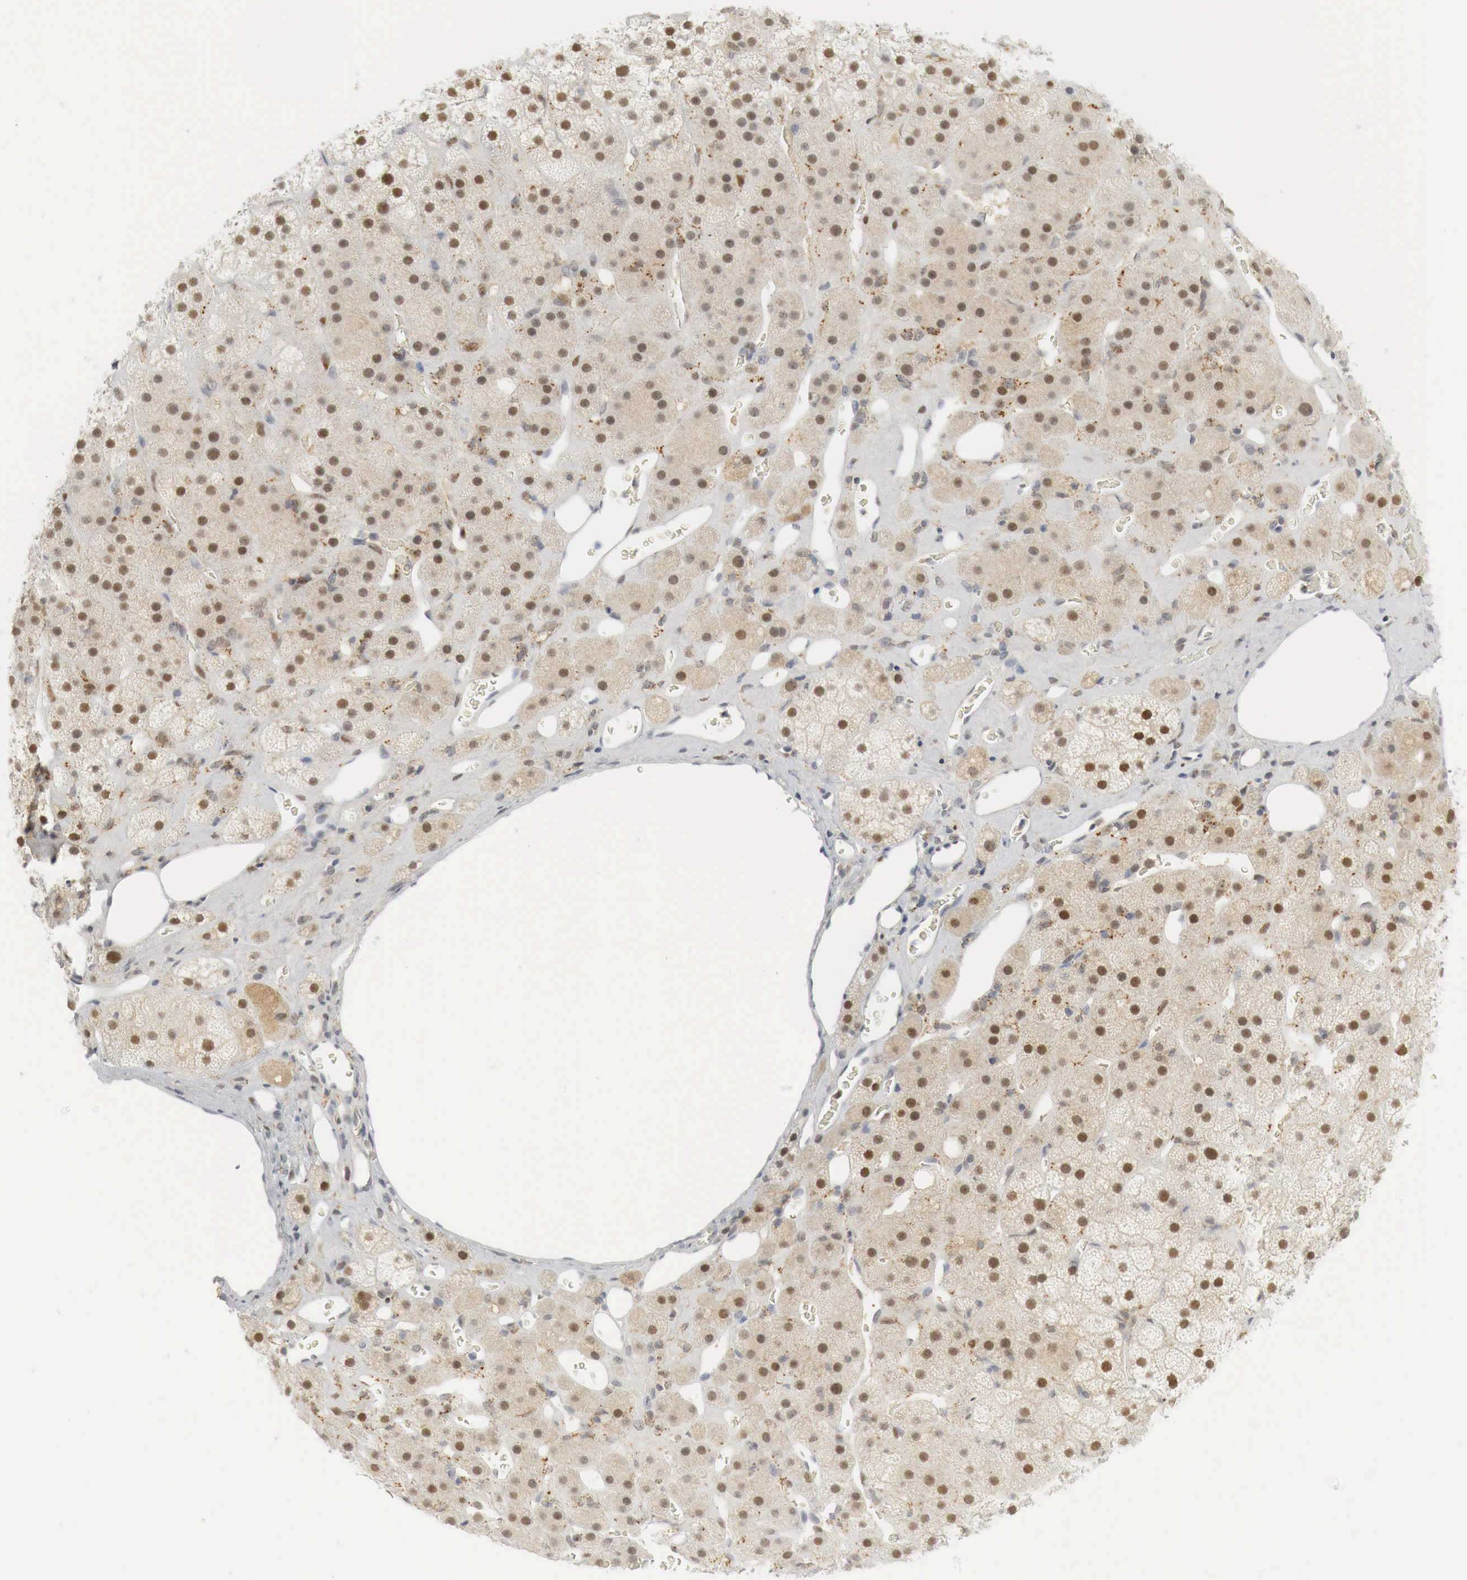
{"staining": {"intensity": "moderate", "quantity": ">75%", "location": "cytoplasmic/membranous,nuclear"}, "tissue": "adrenal gland", "cell_type": "Glandular cells", "image_type": "normal", "snomed": [{"axis": "morphology", "description": "Normal tissue, NOS"}, {"axis": "topography", "description": "Adrenal gland"}], "caption": "DAB immunohistochemical staining of benign human adrenal gland shows moderate cytoplasmic/membranous,nuclear protein expression in approximately >75% of glandular cells. (DAB IHC with brightfield microscopy, high magnification).", "gene": "MYC", "patient": {"sex": "male", "age": 57}}